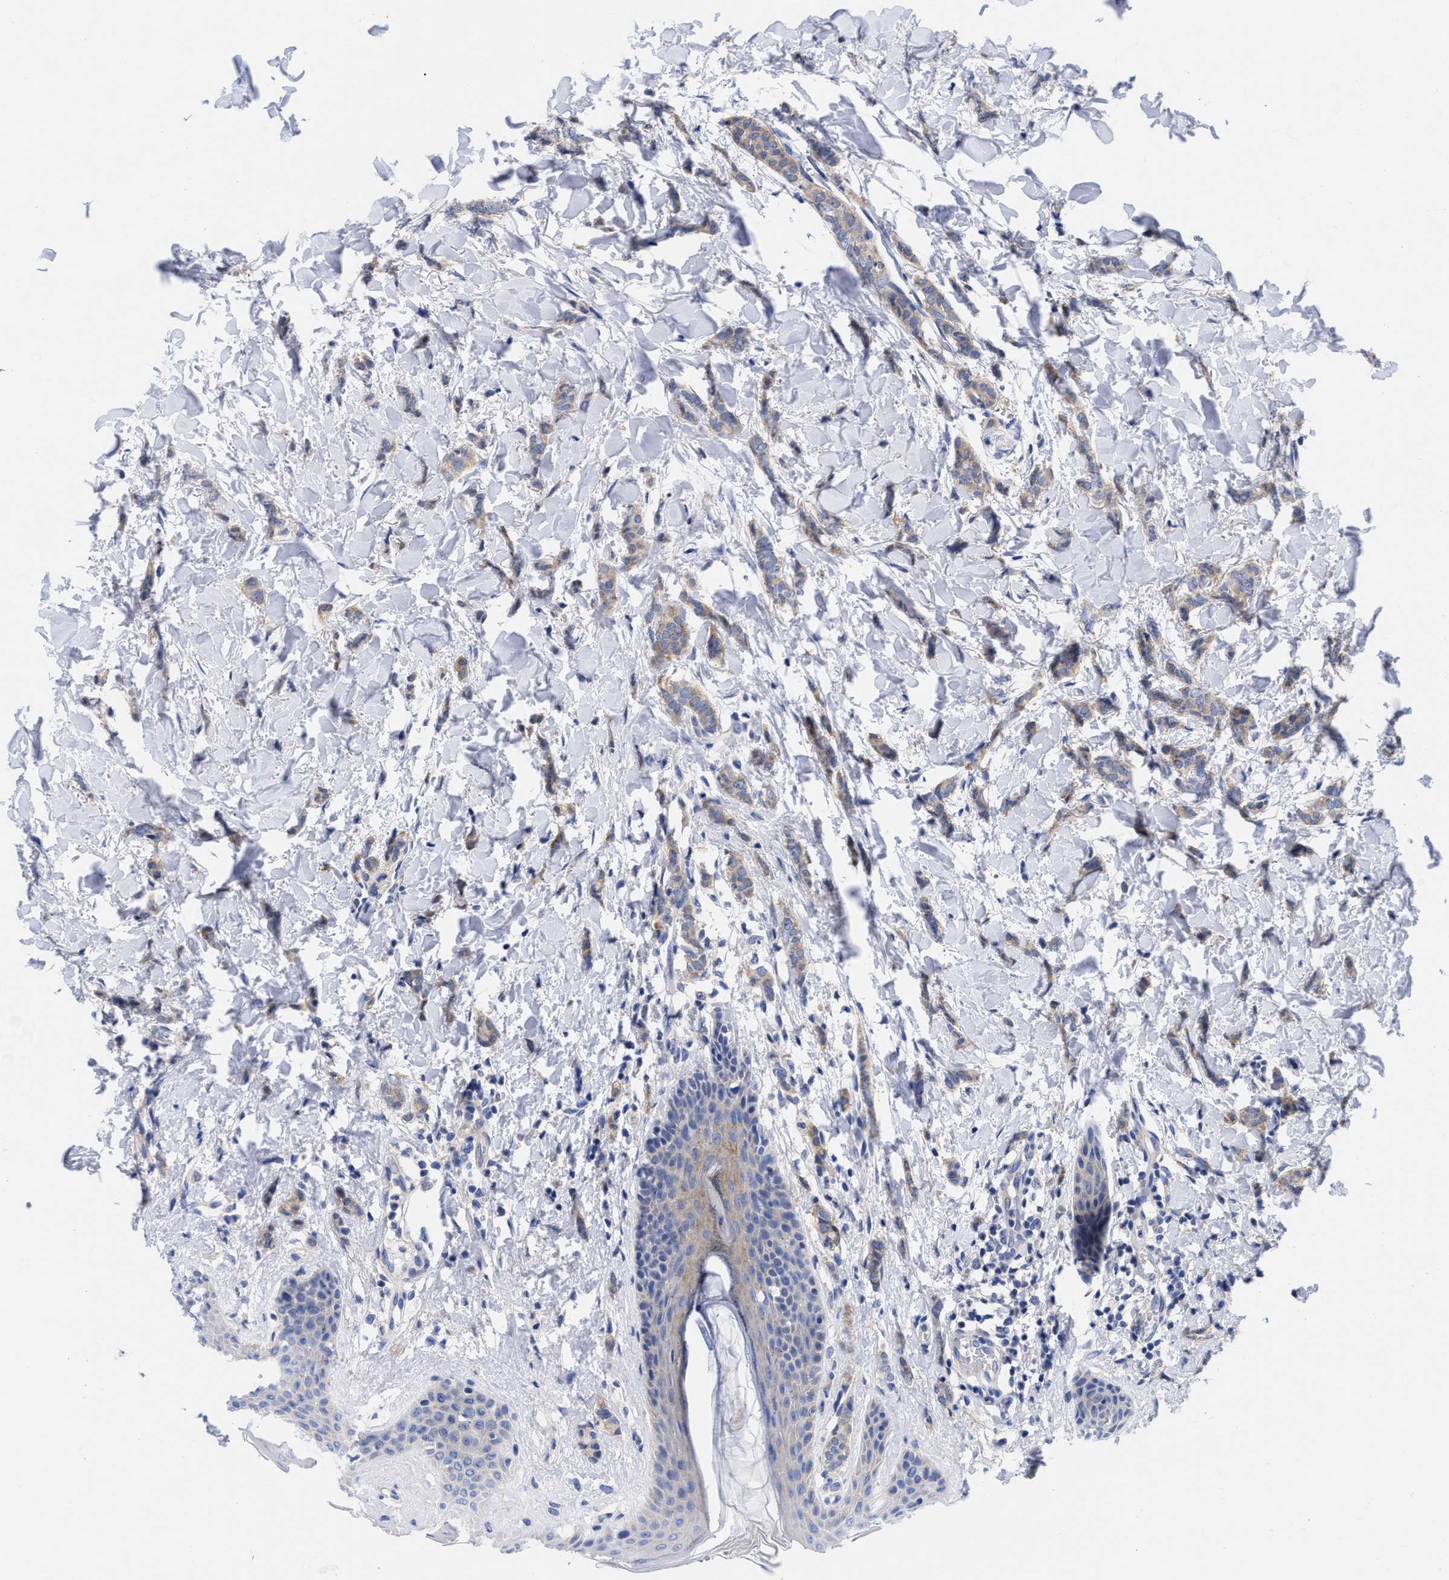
{"staining": {"intensity": "weak", "quantity": ">75%", "location": "cytoplasmic/membranous"}, "tissue": "breast cancer", "cell_type": "Tumor cells", "image_type": "cancer", "snomed": [{"axis": "morphology", "description": "Lobular carcinoma"}, {"axis": "topography", "description": "Skin"}, {"axis": "topography", "description": "Breast"}], "caption": "Lobular carcinoma (breast) tissue demonstrates weak cytoplasmic/membranous staining in approximately >75% of tumor cells, visualized by immunohistochemistry. (Stains: DAB (3,3'-diaminobenzidine) in brown, nuclei in blue, Microscopy: brightfield microscopy at high magnification).", "gene": "RBKS", "patient": {"sex": "female", "age": 46}}